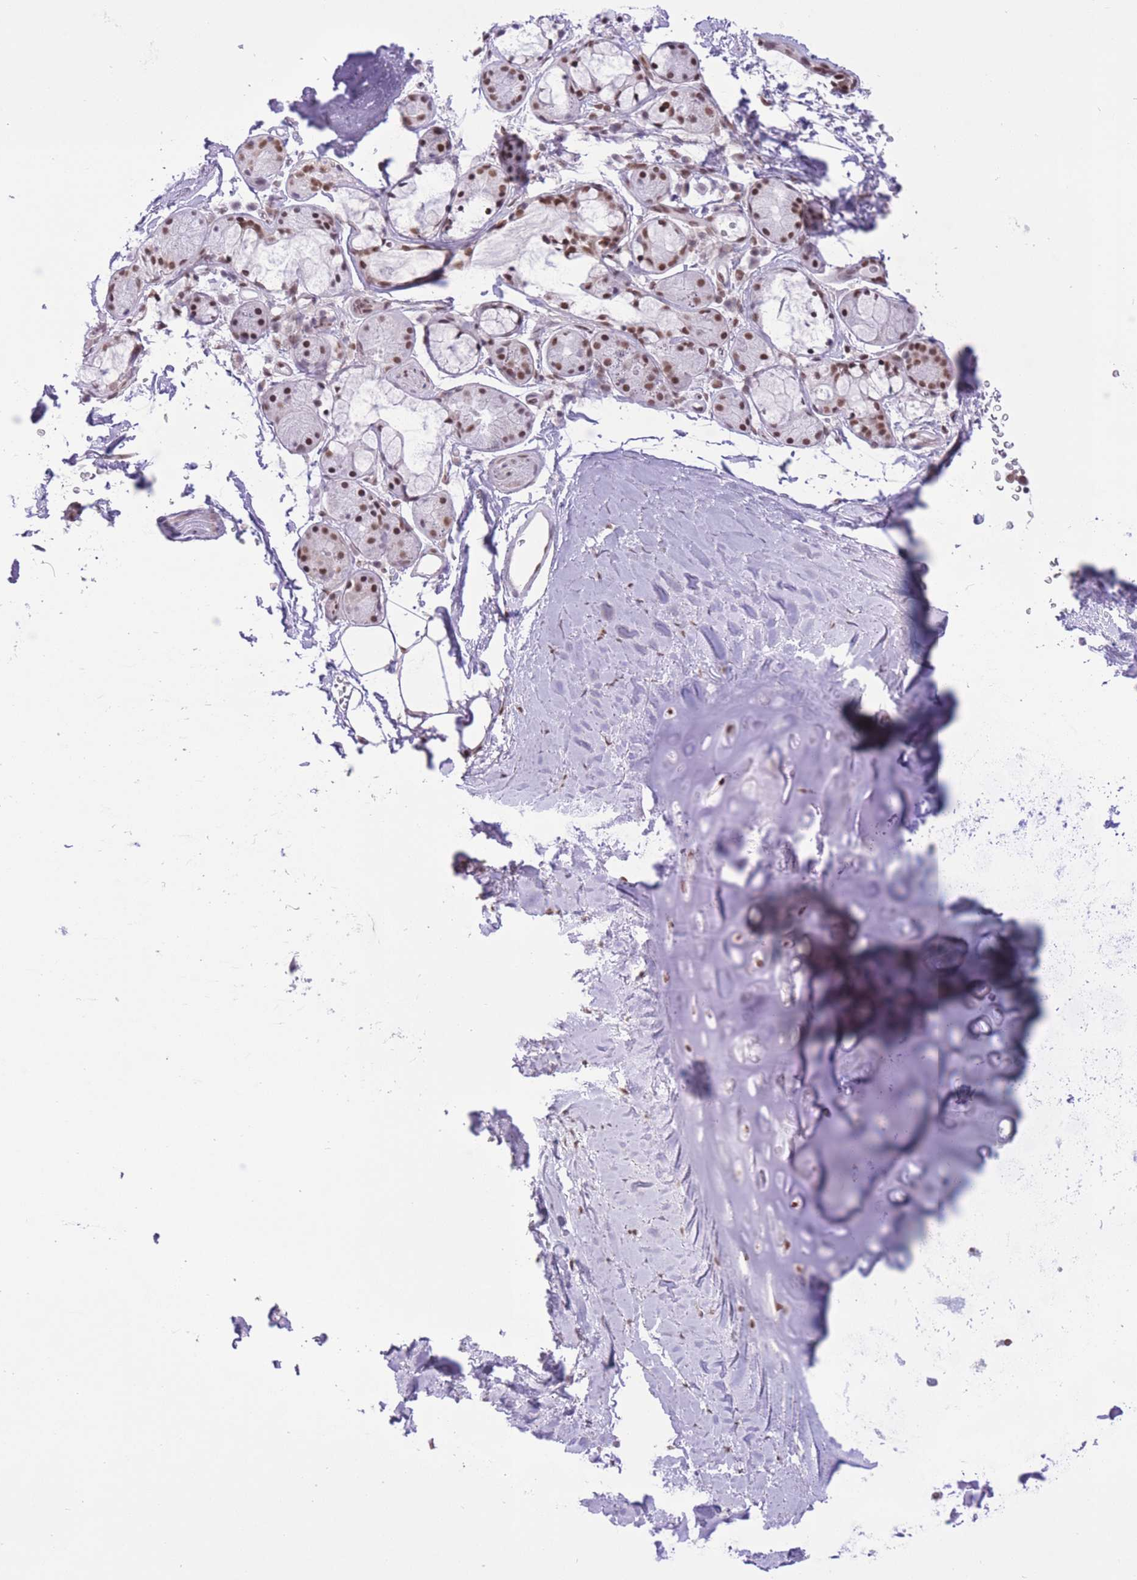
{"staining": {"intensity": "negative", "quantity": "none", "location": "none"}, "tissue": "adipose tissue", "cell_type": "Adipocytes", "image_type": "normal", "snomed": [{"axis": "morphology", "description": "Normal tissue, NOS"}, {"axis": "topography", "description": "Cartilage tissue"}, {"axis": "topography", "description": "Bronchus"}], "caption": "High power microscopy photomicrograph of an immunohistochemistry photomicrograph of normal adipose tissue, revealing no significant expression in adipocytes.", "gene": "ZBED5", "patient": {"sex": "female", "age": 72}}